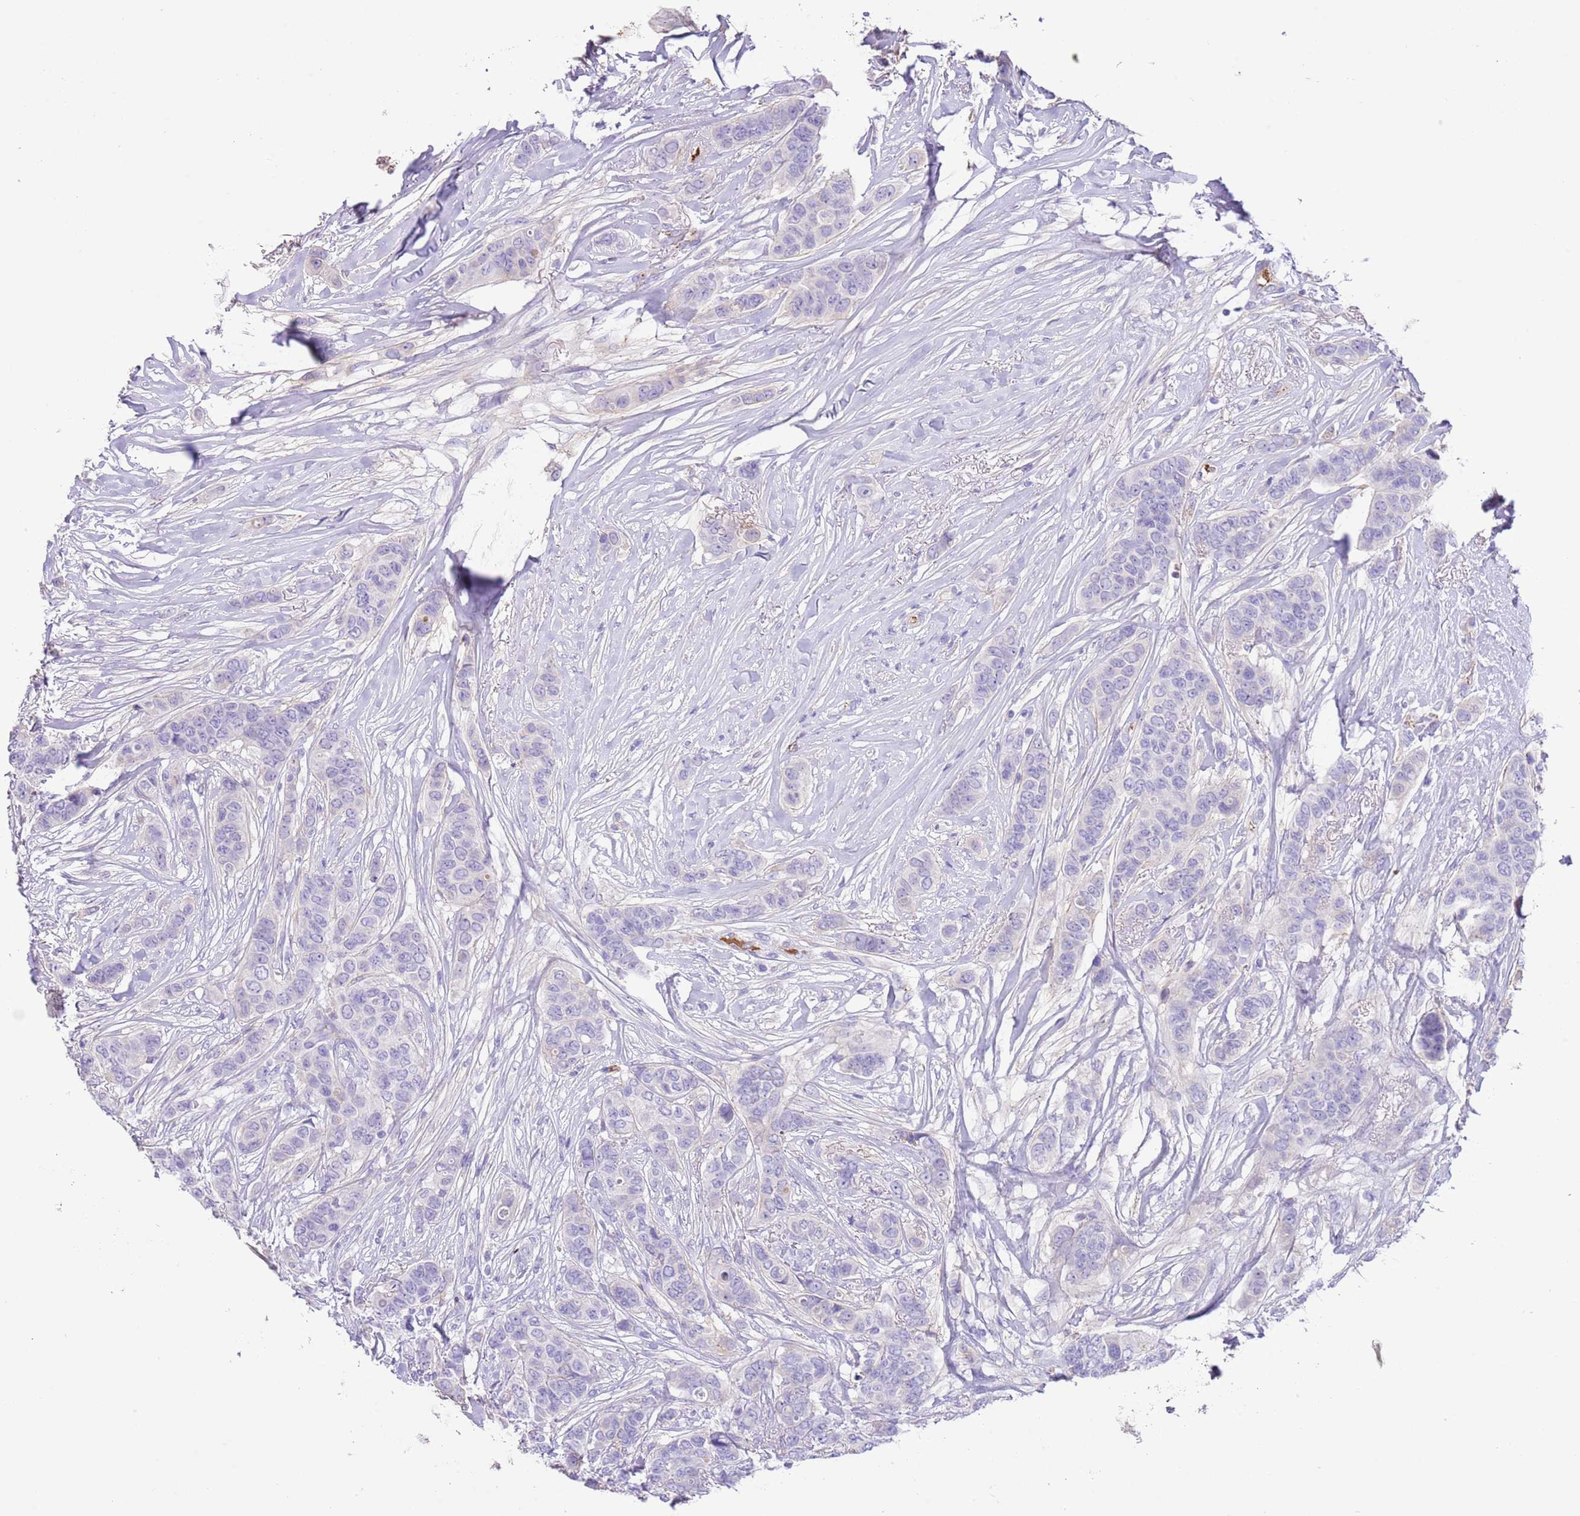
{"staining": {"intensity": "negative", "quantity": "none", "location": "none"}, "tissue": "breast cancer", "cell_type": "Tumor cells", "image_type": "cancer", "snomed": [{"axis": "morphology", "description": "Lobular carcinoma"}, {"axis": "topography", "description": "Breast"}], "caption": "Human lobular carcinoma (breast) stained for a protein using immunohistochemistry (IHC) displays no staining in tumor cells.", "gene": "IGF1", "patient": {"sex": "female", "age": 51}}